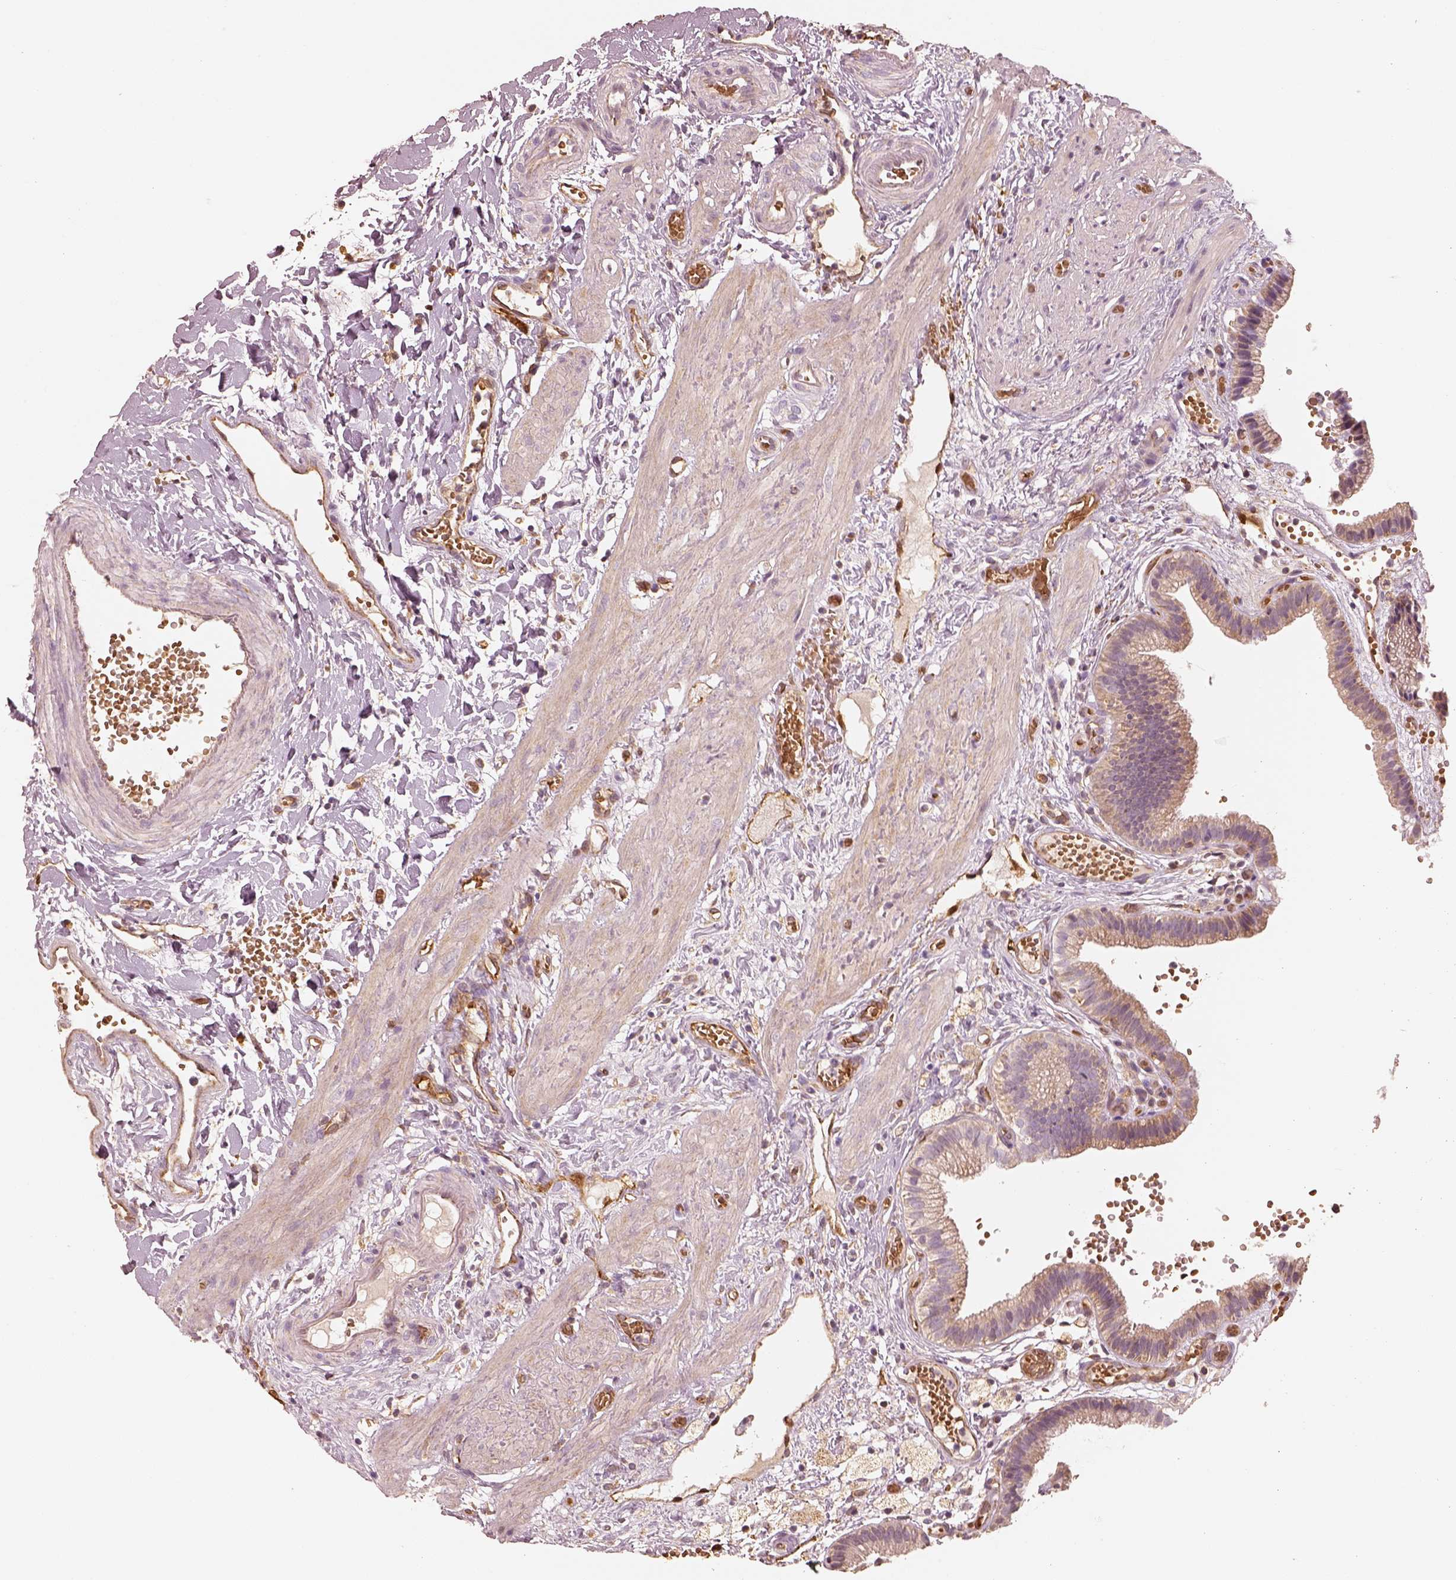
{"staining": {"intensity": "weak", "quantity": ">75%", "location": "cytoplasmic/membranous"}, "tissue": "gallbladder", "cell_type": "Glandular cells", "image_type": "normal", "snomed": [{"axis": "morphology", "description": "Normal tissue, NOS"}, {"axis": "topography", "description": "Gallbladder"}], "caption": "Immunohistochemical staining of unremarkable gallbladder shows low levels of weak cytoplasmic/membranous staining in approximately >75% of glandular cells. (IHC, brightfield microscopy, high magnification).", "gene": "FSCN1", "patient": {"sex": "female", "age": 24}}